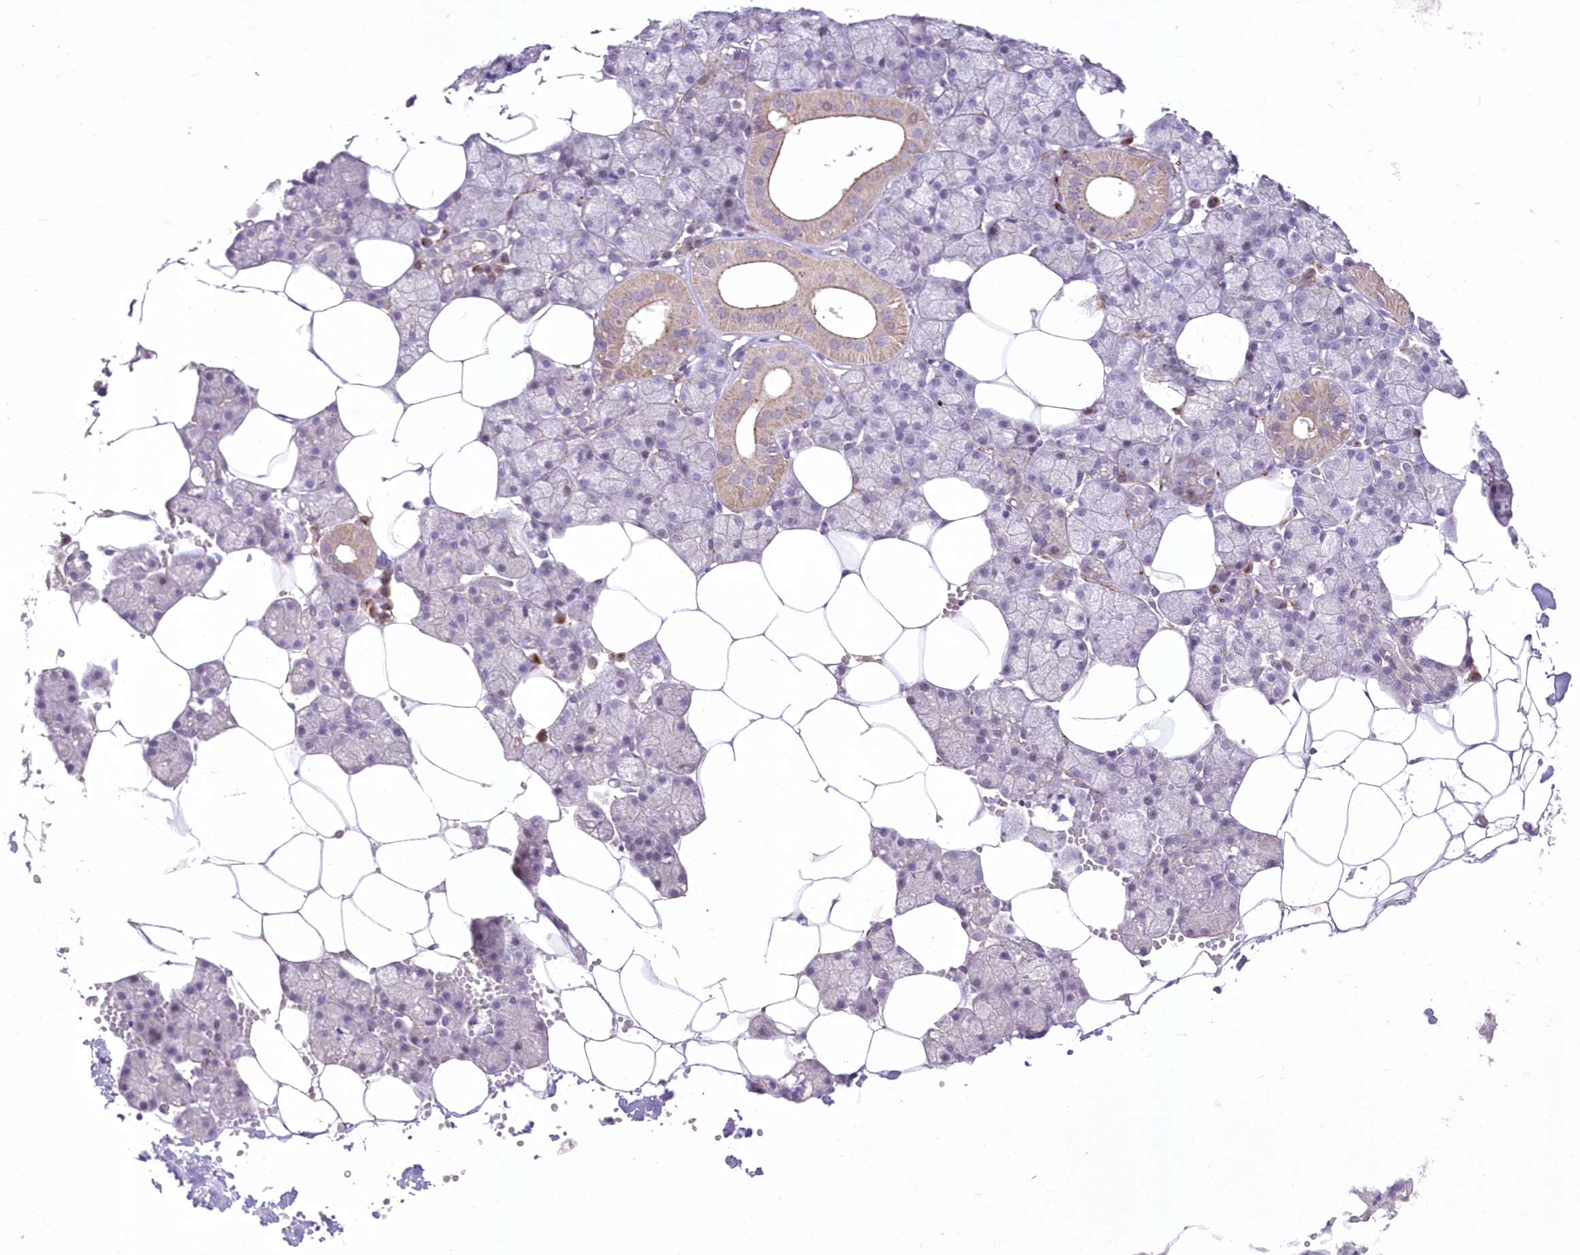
{"staining": {"intensity": "weak", "quantity": "<25%", "location": "cytoplasmic/membranous"}, "tissue": "salivary gland", "cell_type": "Glandular cells", "image_type": "normal", "snomed": [{"axis": "morphology", "description": "Normal tissue, NOS"}, {"axis": "topography", "description": "Salivary gland"}], "caption": "IHC photomicrograph of normal salivary gland: human salivary gland stained with DAB exhibits no significant protein expression in glandular cells.", "gene": "FAM241B", "patient": {"sex": "male", "age": 62}}